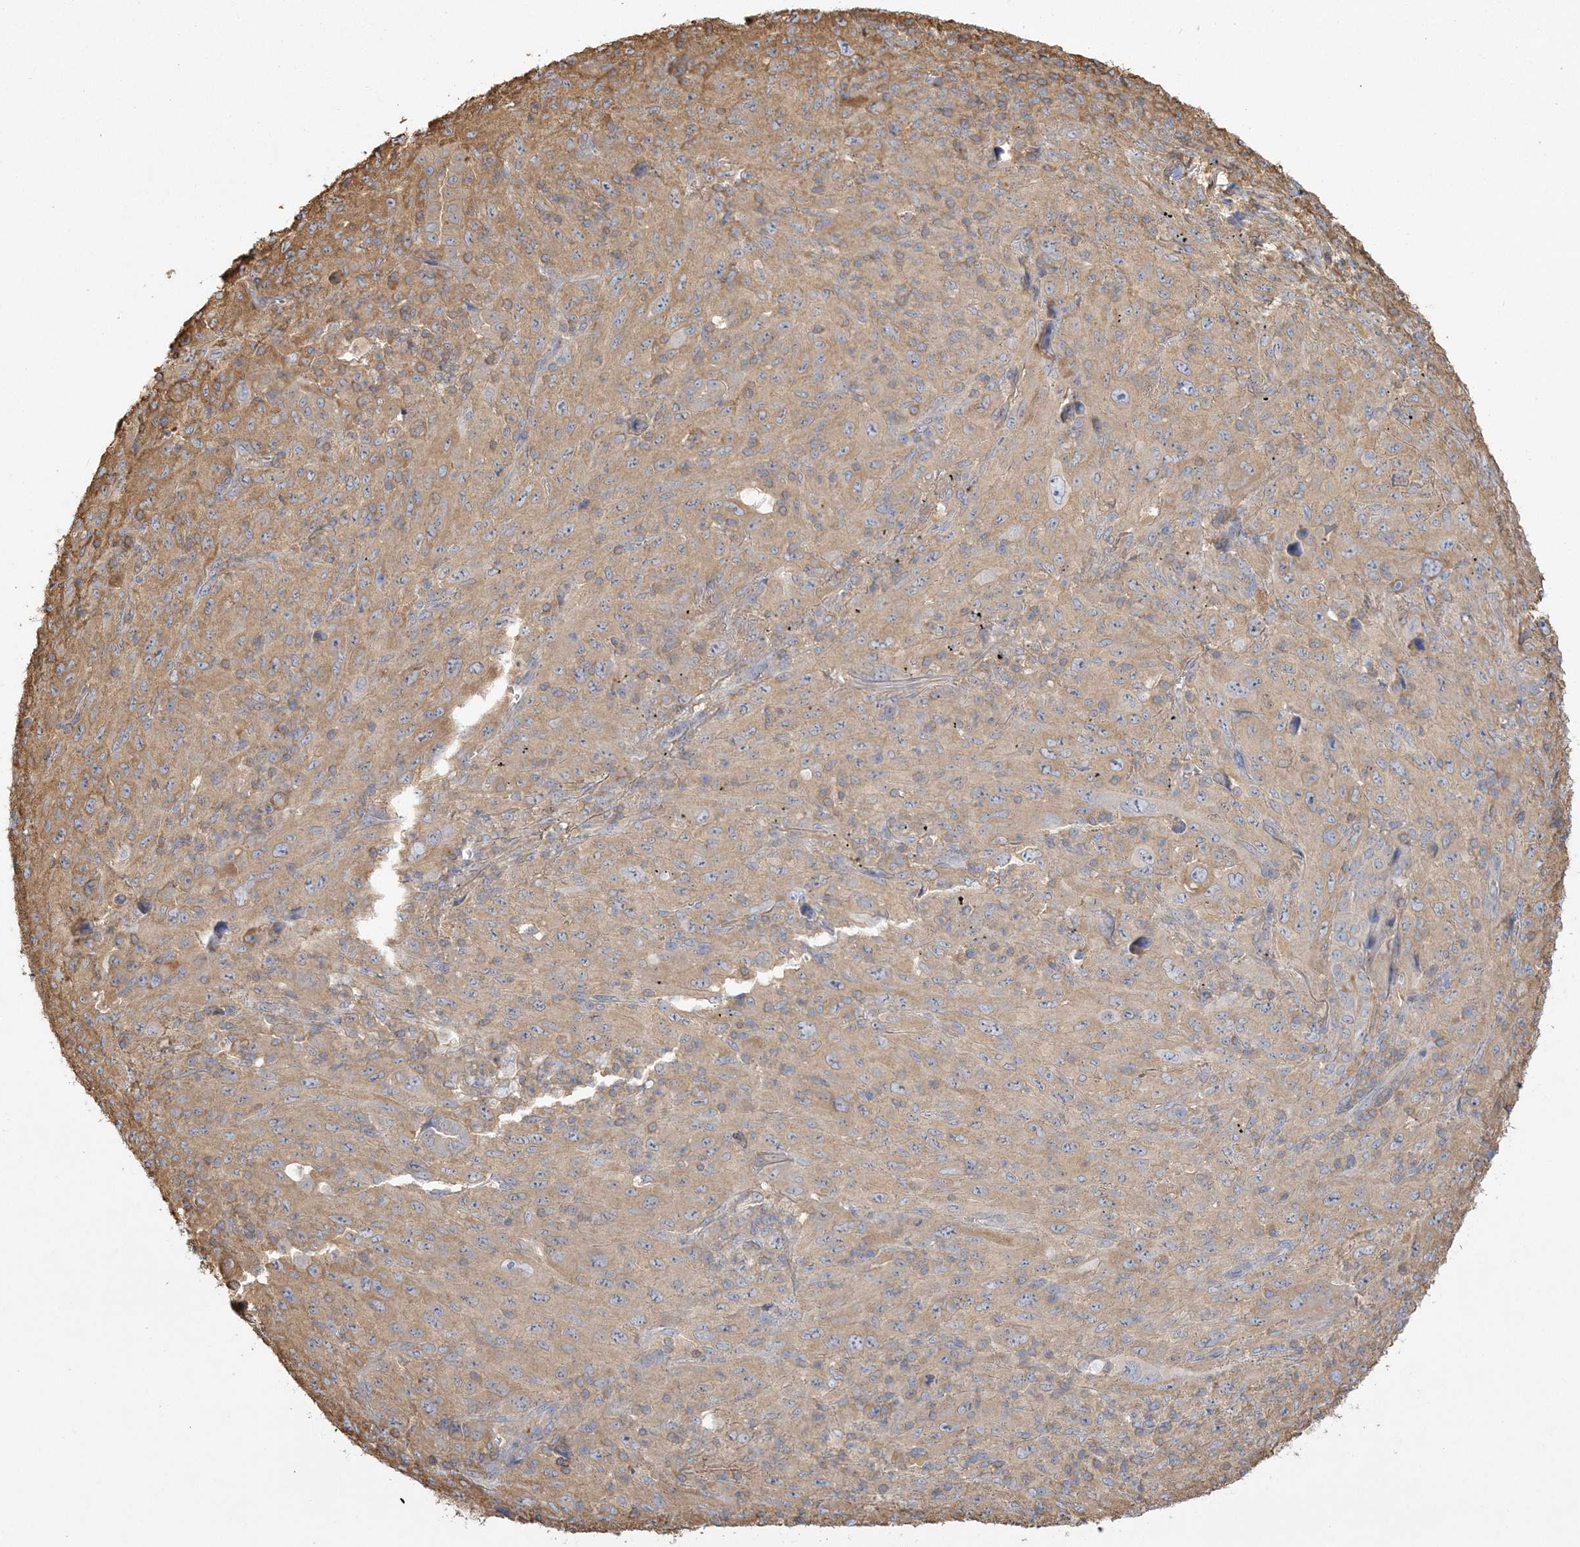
{"staining": {"intensity": "weak", "quantity": ">75%", "location": "cytoplasmic/membranous"}, "tissue": "melanoma", "cell_type": "Tumor cells", "image_type": "cancer", "snomed": [{"axis": "morphology", "description": "Malignant melanoma, Metastatic site"}, {"axis": "topography", "description": "Skin"}], "caption": "This is a histology image of immunohistochemistry staining of malignant melanoma (metastatic site), which shows weak expression in the cytoplasmic/membranous of tumor cells.", "gene": "ANKS1A", "patient": {"sex": "female", "age": 56}}